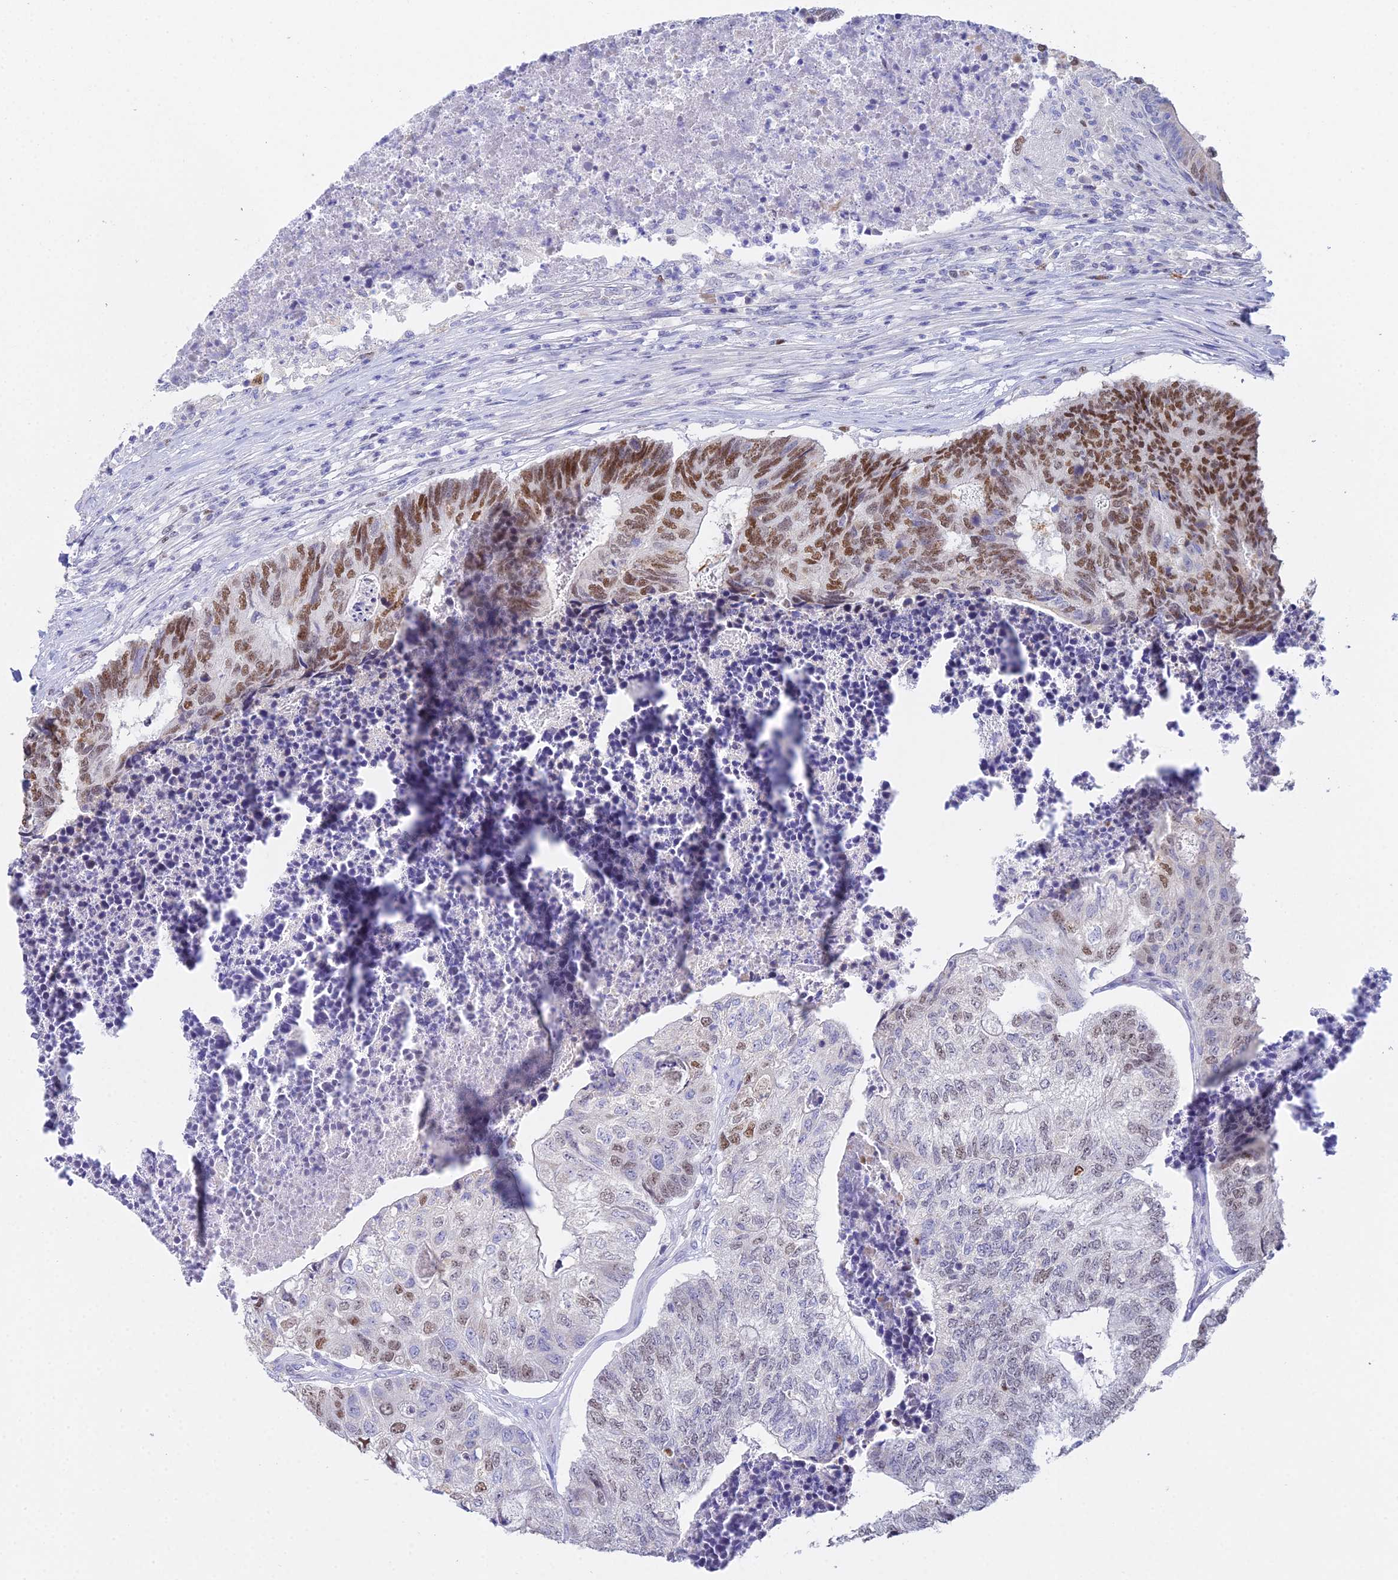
{"staining": {"intensity": "moderate", "quantity": "25%-75%", "location": "nuclear"}, "tissue": "colorectal cancer", "cell_type": "Tumor cells", "image_type": "cancer", "snomed": [{"axis": "morphology", "description": "Adenocarcinoma, NOS"}, {"axis": "topography", "description": "Colon"}], "caption": "Brown immunohistochemical staining in colorectal cancer shows moderate nuclear expression in about 25%-75% of tumor cells. (DAB = brown stain, brightfield microscopy at high magnification).", "gene": "MCM2", "patient": {"sex": "female", "age": 67}}